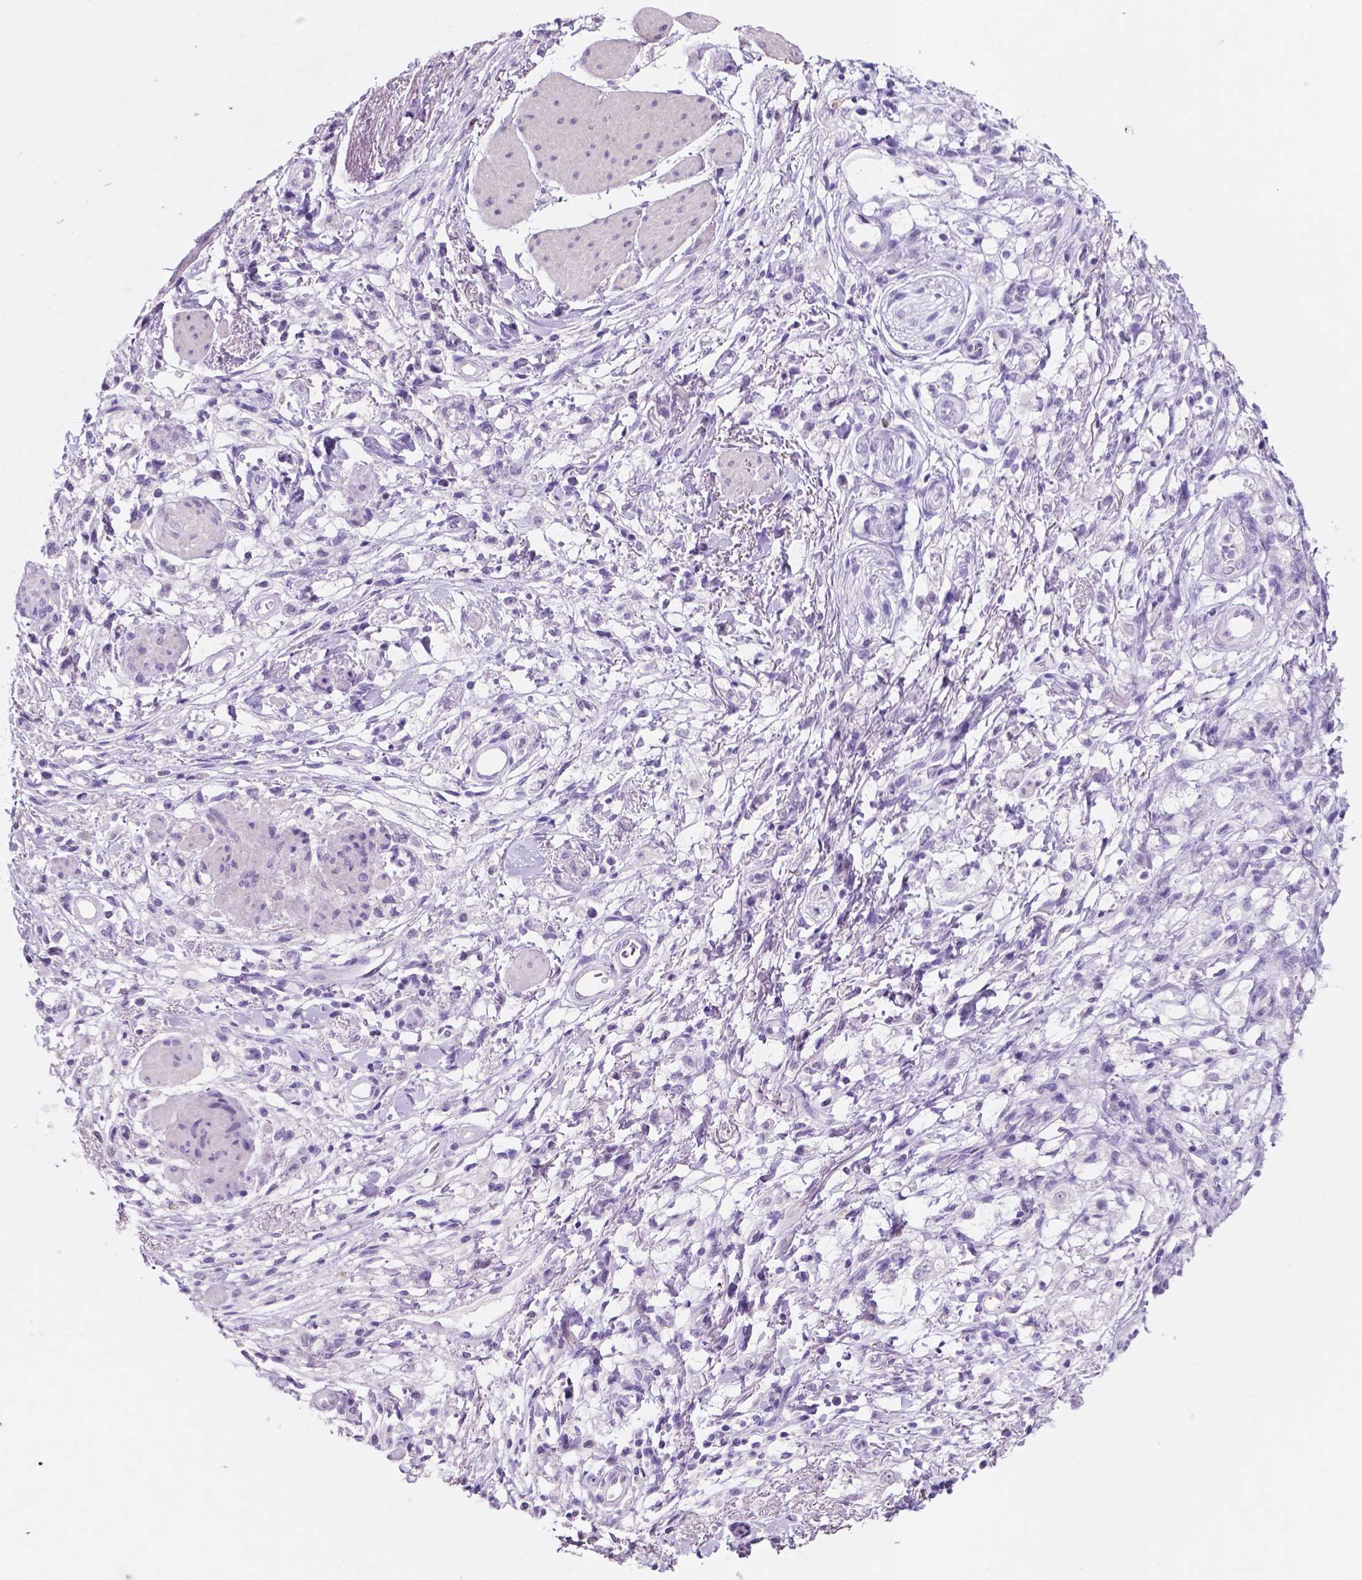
{"staining": {"intensity": "negative", "quantity": "none", "location": "none"}, "tissue": "stomach cancer", "cell_type": "Tumor cells", "image_type": "cancer", "snomed": [{"axis": "morphology", "description": "Adenocarcinoma, NOS"}, {"axis": "topography", "description": "Stomach"}], "caption": "Tumor cells are negative for protein expression in human stomach cancer. Nuclei are stained in blue.", "gene": "EBLN2", "patient": {"sex": "female", "age": 60}}